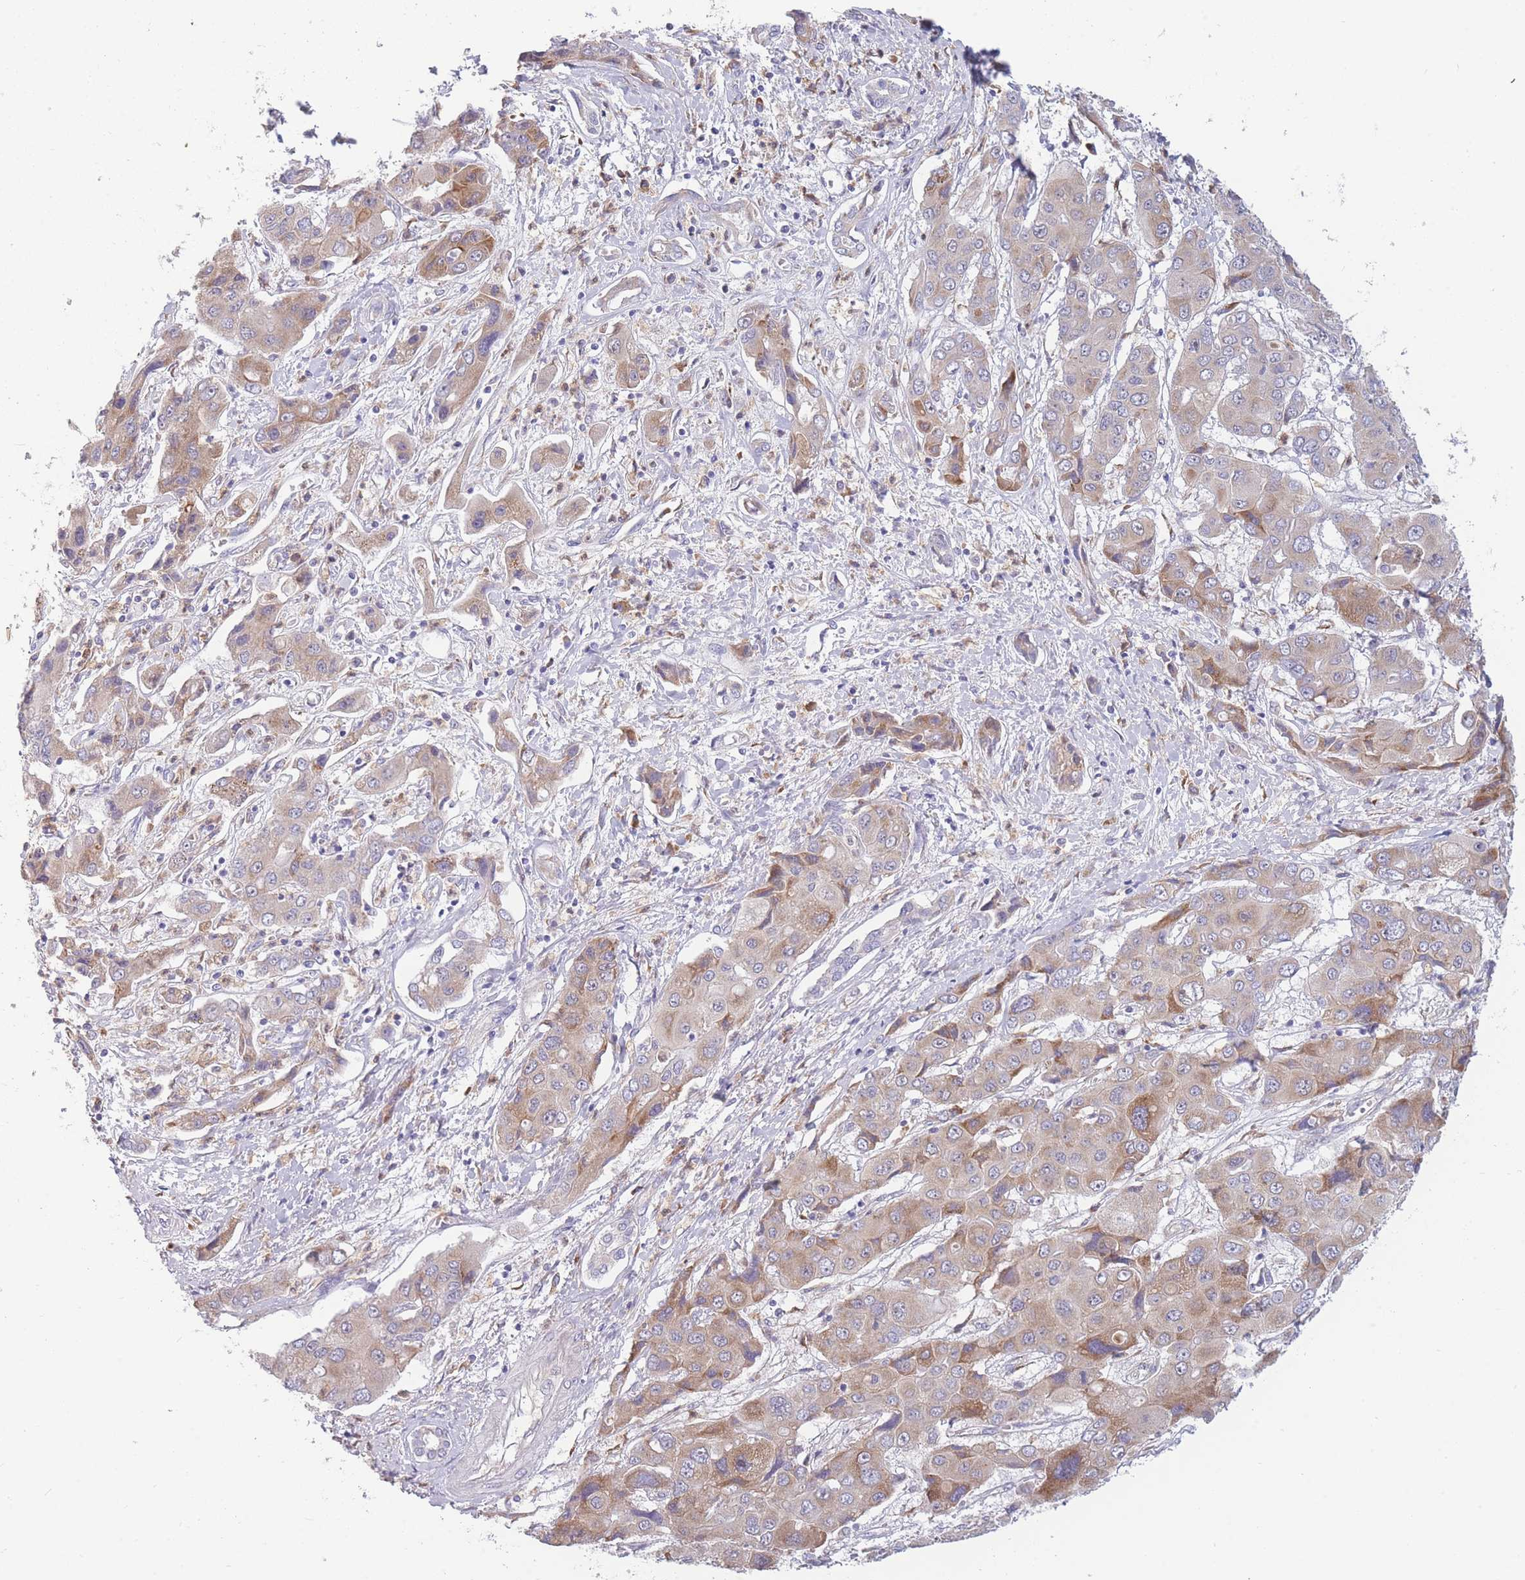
{"staining": {"intensity": "moderate", "quantity": ">75%", "location": "cytoplasmic/membranous"}, "tissue": "liver cancer", "cell_type": "Tumor cells", "image_type": "cancer", "snomed": [{"axis": "morphology", "description": "Cholangiocarcinoma"}, {"axis": "topography", "description": "Liver"}], "caption": "This is an image of immunohistochemistry (IHC) staining of cholangiocarcinoma (liver), which shows moderate expression in the cytoplasmic/membranous of tumor cells.", "gene": "NDUFAF6", "patient": {"sex": "male", "age": 67}}